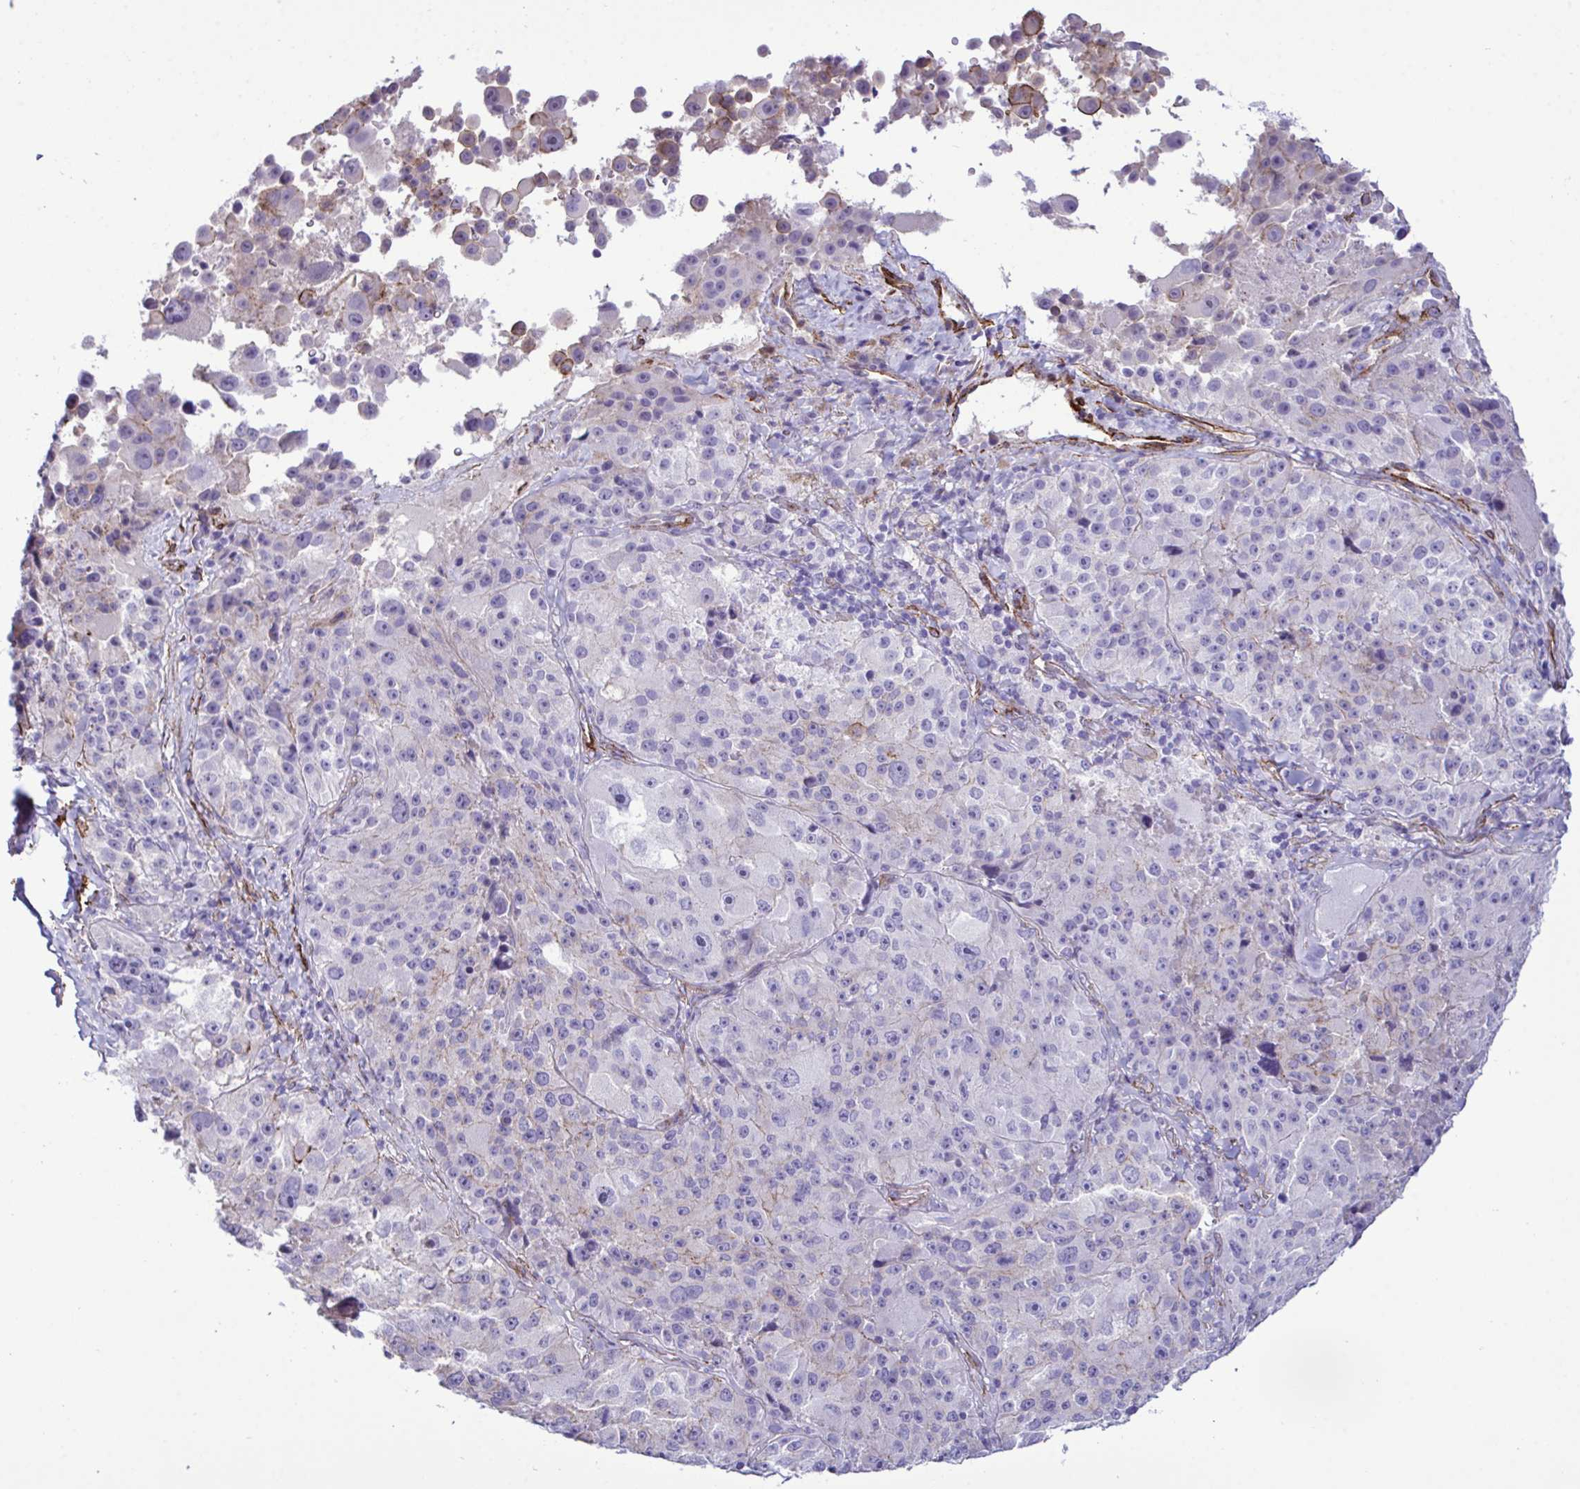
{"staining": {"intensity": "negative", "quantity": "none", "location": "none"}, "tissue": "melanoma", "cell_type": "Tumor cells", "image_type": "cancer", "snomed": [{"axis": "morphology", "description": "Malignant melanoma, Metastatic site"}, {"axis": "topography", "description": "Lymph node"}], "caption": "Tumor cells are negative for brown protein staining in malignant melanoma (metastatic site).", "gene": "SYNPO2L", "patient": {"sex": "male", "age": 62}}